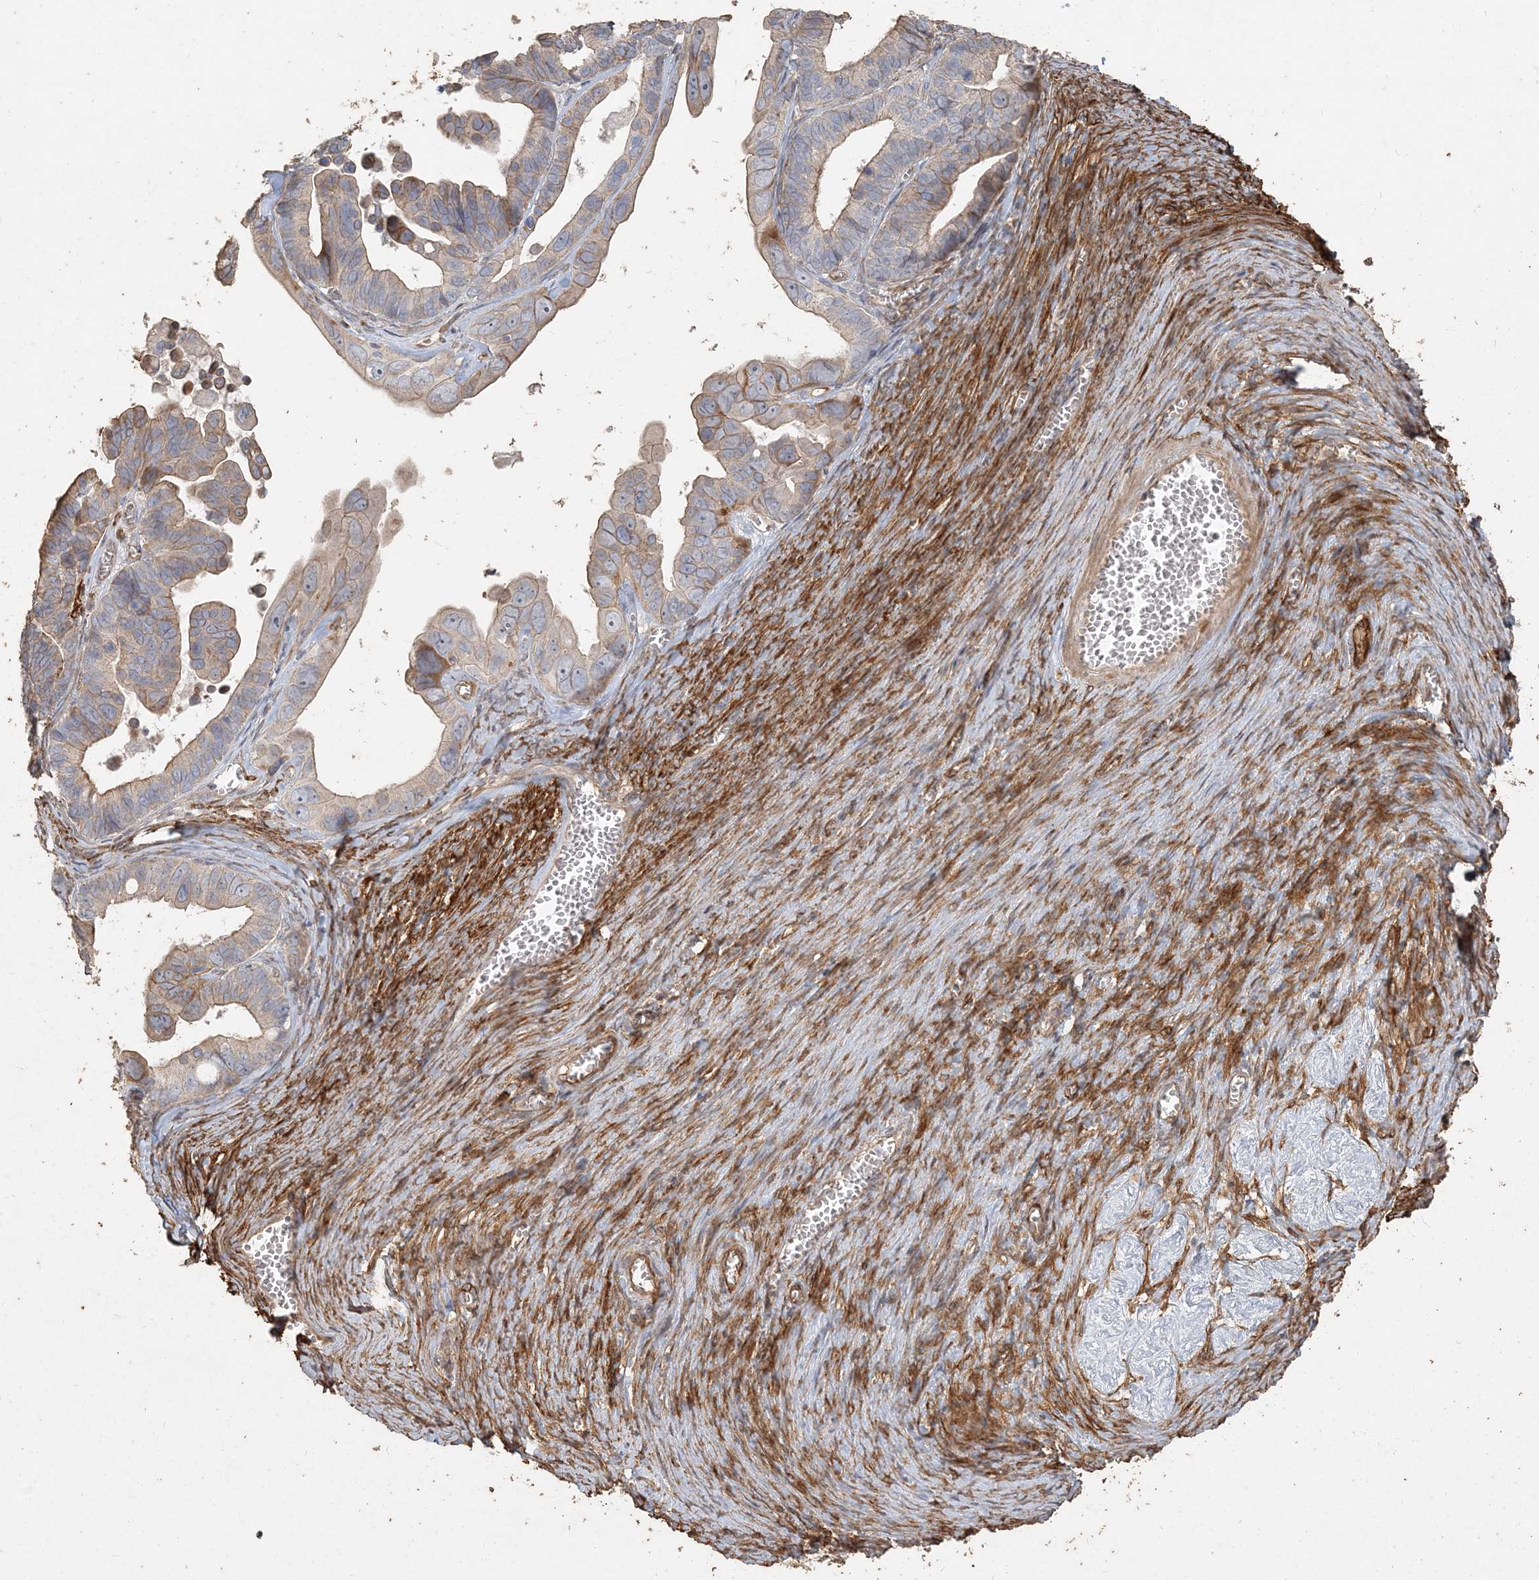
{"staining": {"intensity": "weak", "quantity": "25%-75%", "location": "cytoplasmic/membranous"}, "tissue": "ovarian cancer", "cell_type": "Tumor cells", "image_type": "cancer", "snomed": [{"axis": "morphology", "description": "Cystadenocarcinoma, serous, NOS"}, {"axis": "topography", "description": "Ovary"}], "caption": "A low amount of weak cytoplasmic/membranous staining is identified in about 25%-75% of tumor cells in ovarian cancer tissue.", "gene": "RNF145", "patient": {"sex": "female", "age": 56}}